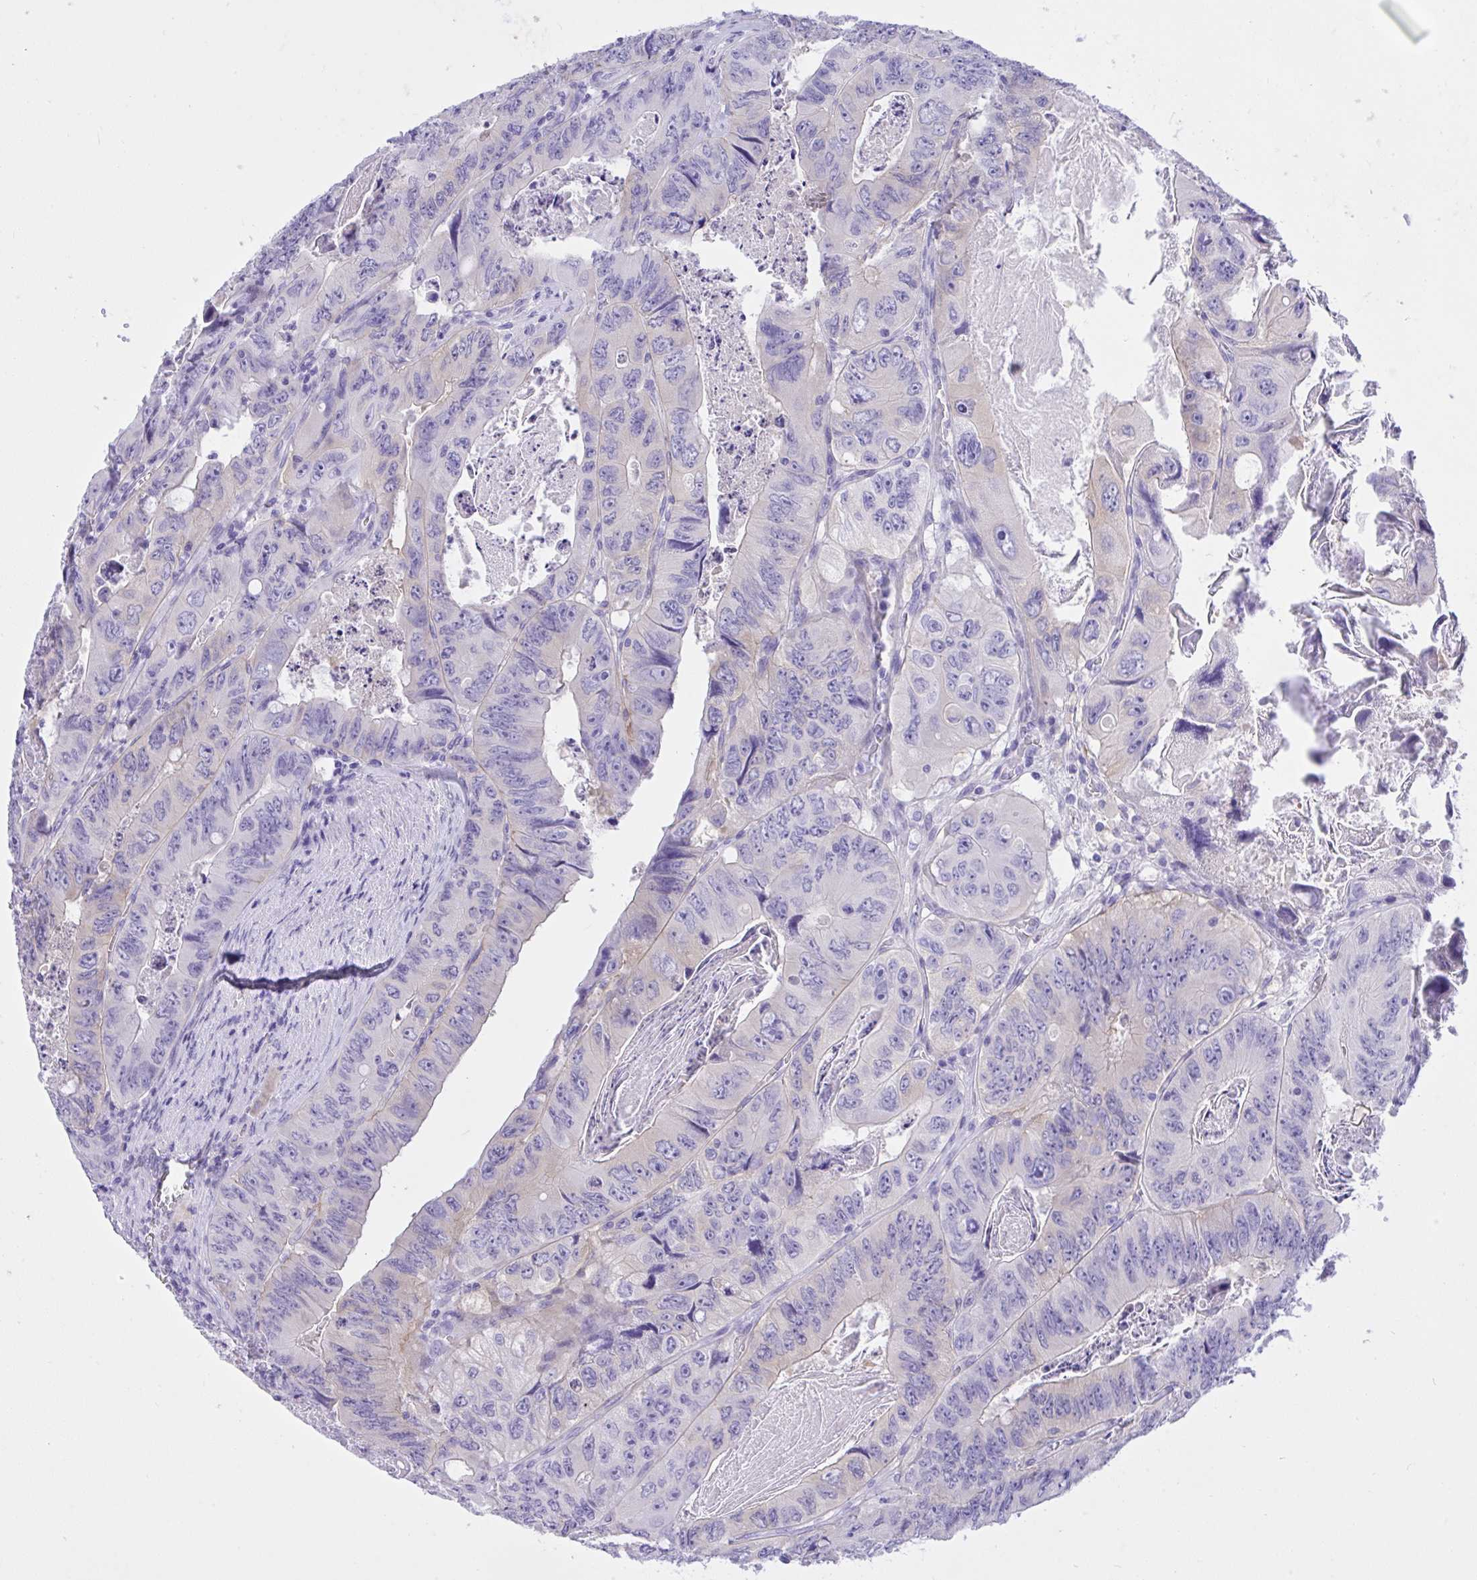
{"staining": {"intensity": "negative", "quantity": "none", "location": "none"}, "tissue": "colorectal cancer", "cell_type": "Tumor cells", "image_type": "cancer", "snomed": [{"axis": "morphology", "description": "Adenocarcinoma, NOS"}, {"axis": "topography", "description": "Colon"}], "caption": "A high-resolution histopathology image shows IHC staining of colorectal cancer, which demonstrates no significant expression in tumor cells.", "gene": "TLN2", "patient": {"sex": "female", "age": 84}}